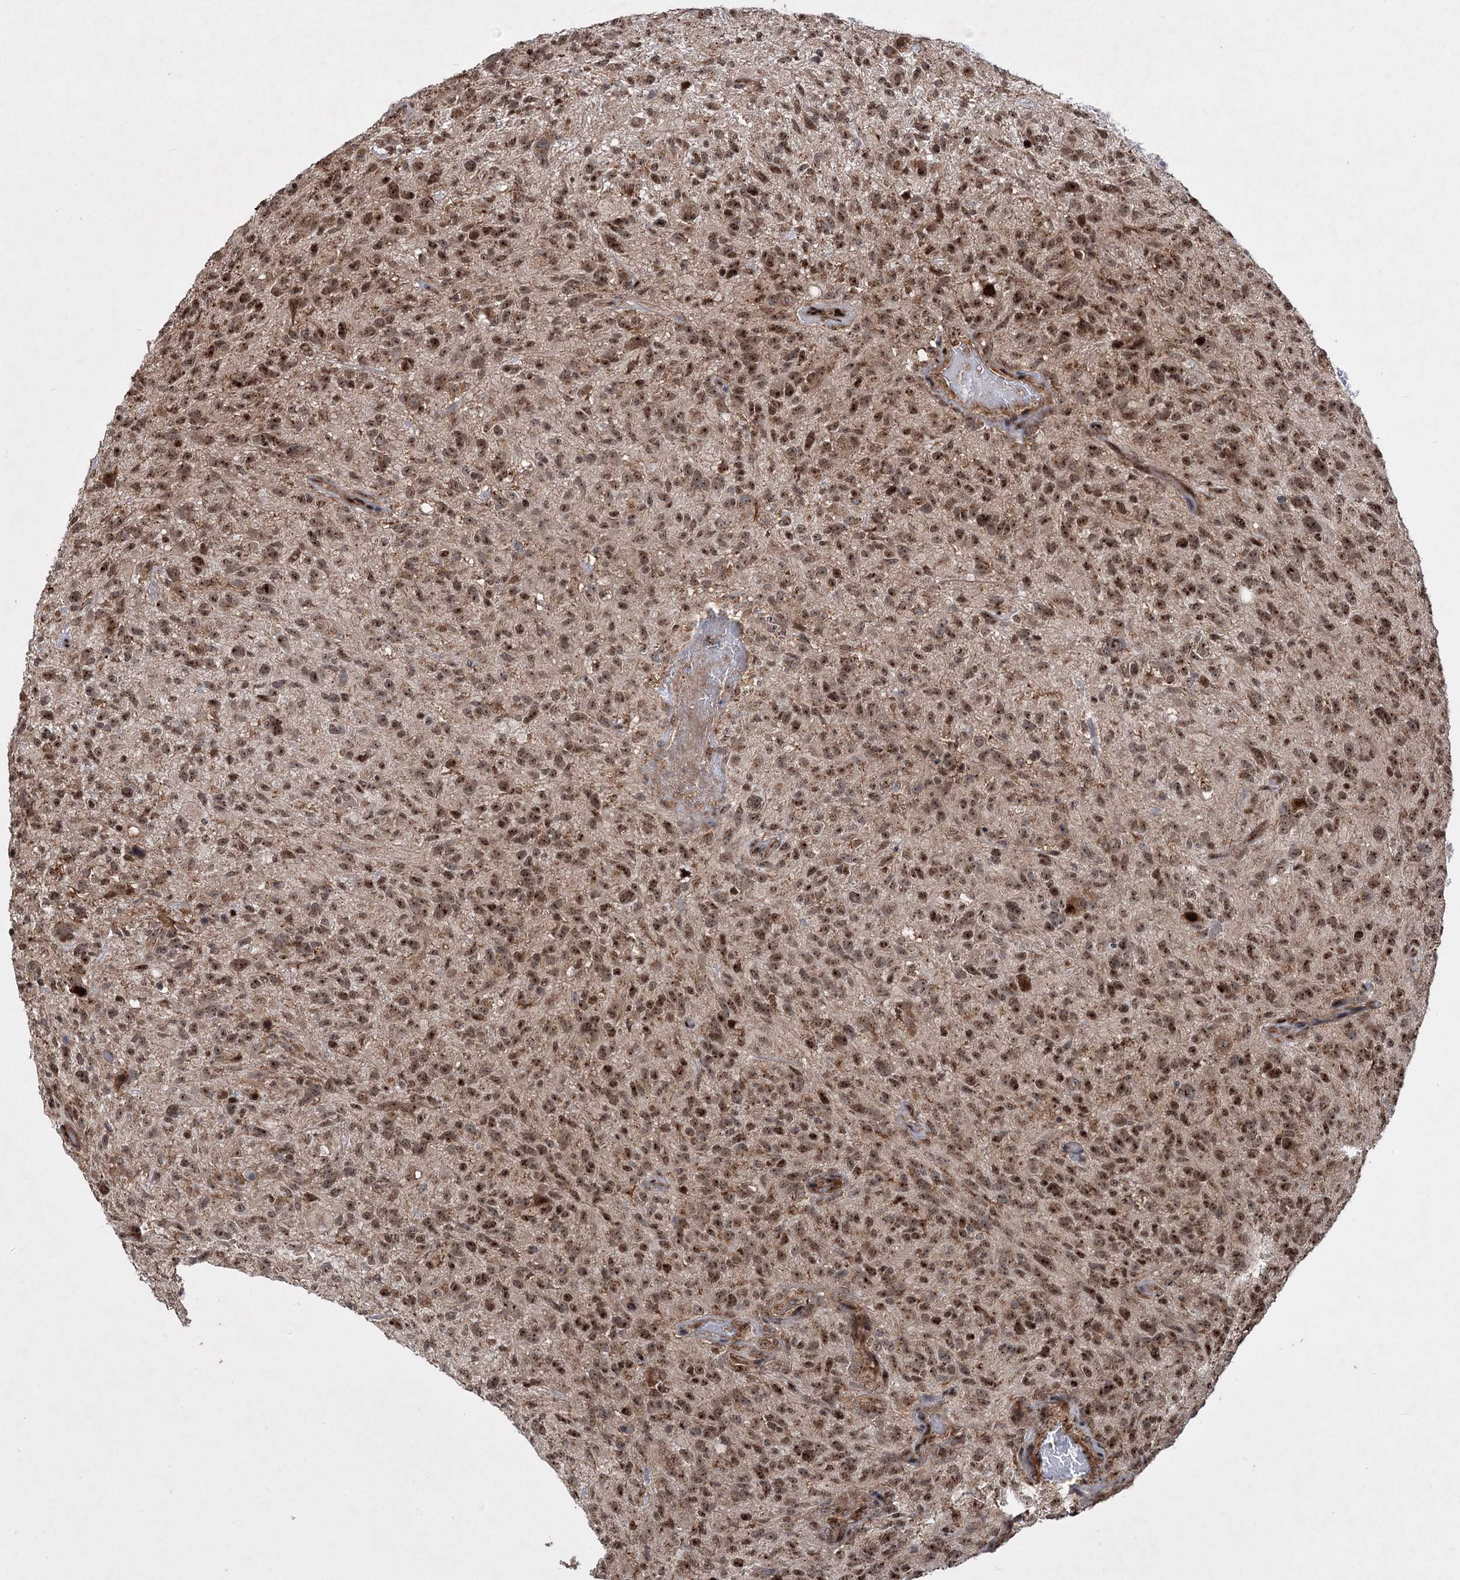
{"staining": {"intensity": "moderate", "quantity": ">75%", "location": "cytoplasmic/membranous,nuclear"}, "tissue": "glioma", "cell_type": "Tumor cells", "image_type": "cancer", "snomed": [{"axis": "morphology", "description": "Glioma, malignant, High grade"}, {"axis": "topography", "description": "Brain"}], "caption": "Brown immunohistochemical staining in human glioma reveals moderate cytoplasmic/membranous and nuclear positivity in approximately >75% of tumor cells. The protein is stained brown, and the nuclei are stained in blue (DAB IHC with brightfield microscopy, high magnification).", "gene": "SERINC5", "patient": {"sex": "male", "age": 47}}